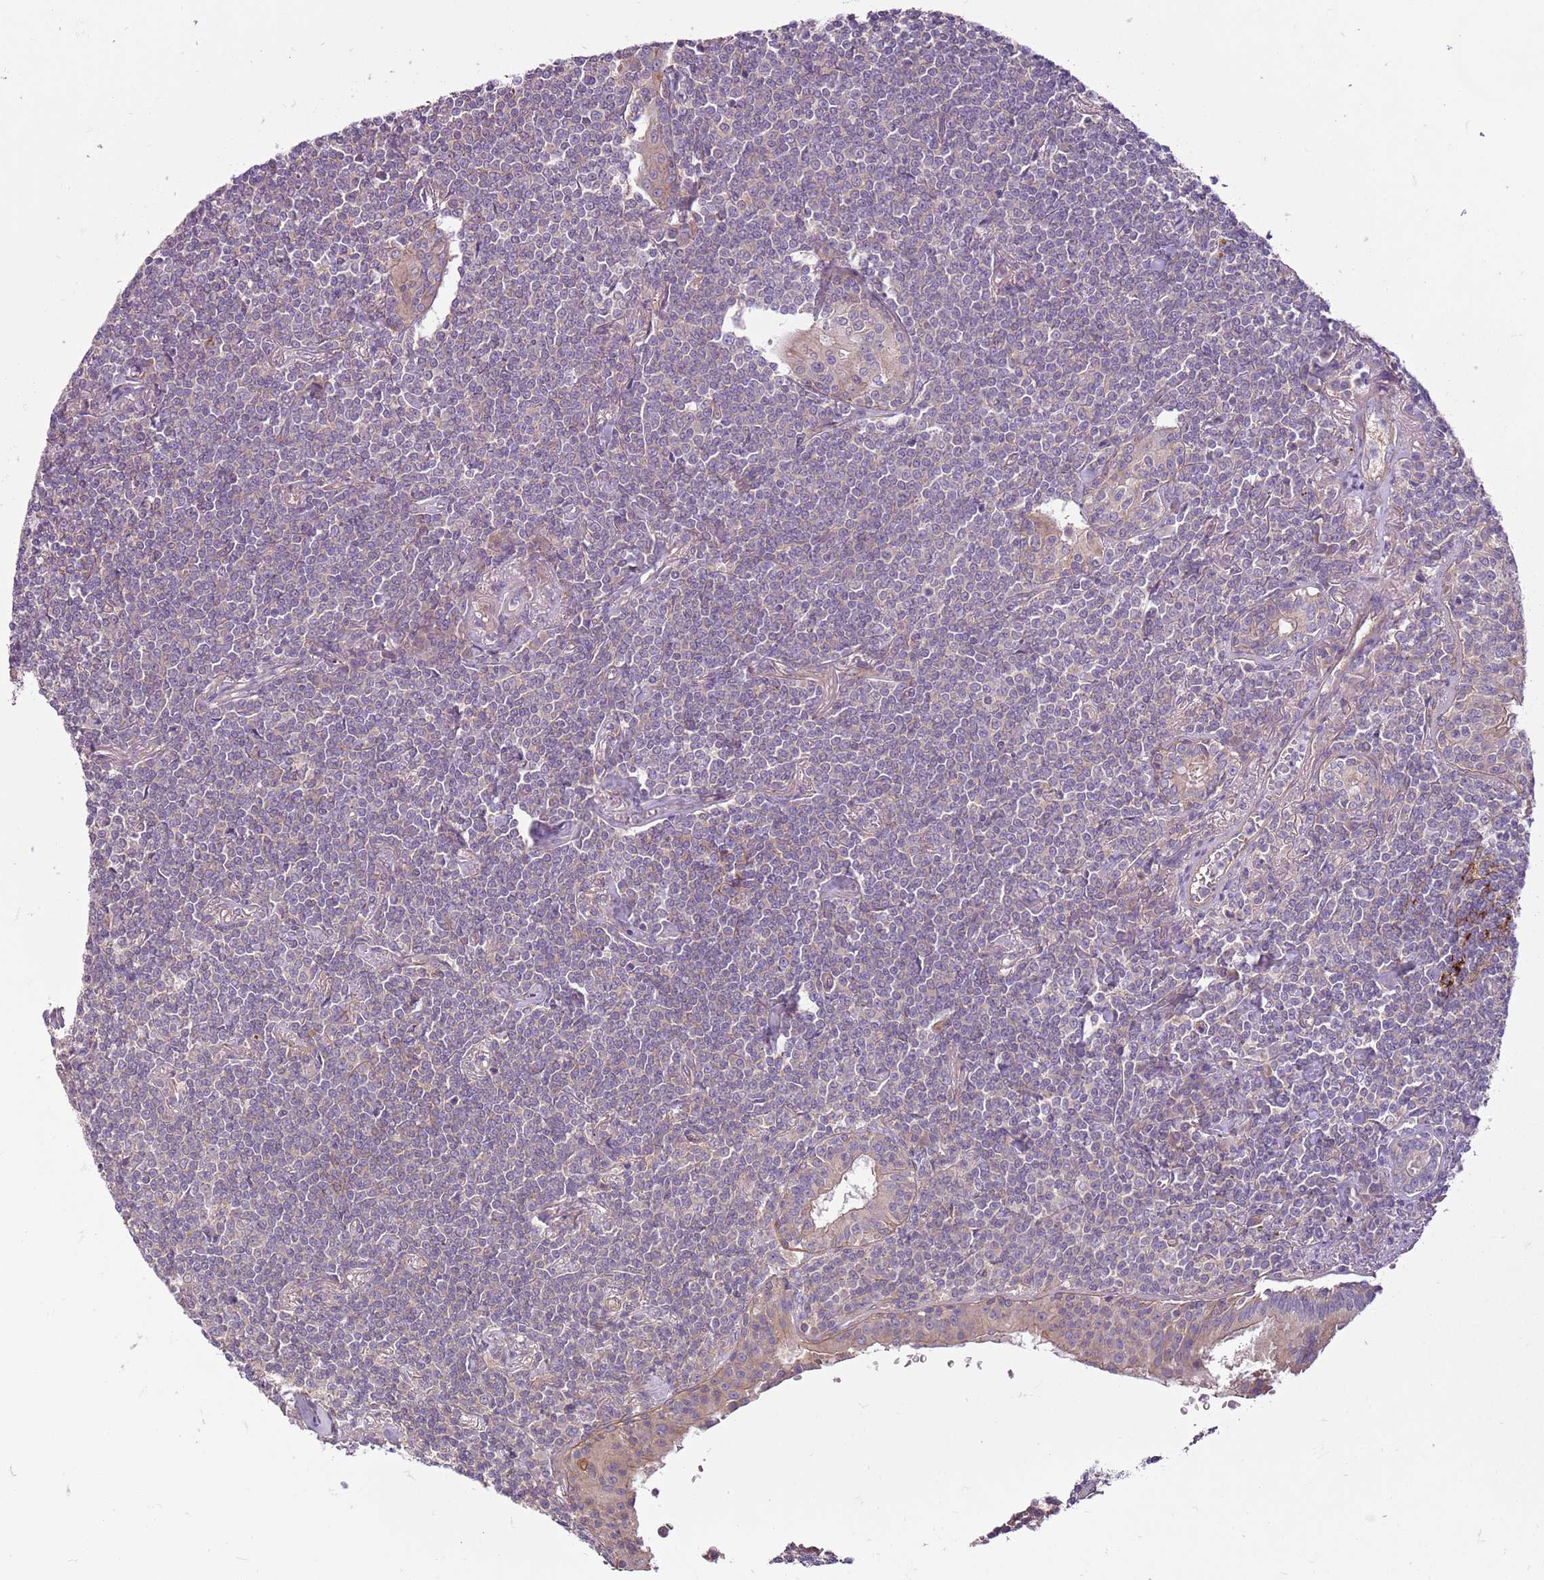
{"staining": {"intensity": "negative", "quantity": "none", "location": "none"}, "tissue": "lymphoma", "cell_type": "Tumor cells", "image_type": "cancer", "snomed": [{"axis": "morphology", "description": "Malignant lymphoma, non-Hodgkin's type, Low grade"}, {"axis": "topography", "description": "Lung"}], "caption": "Protein analysis of lymphoma demonstrates no significant expression in tumor cells. The staining was performed using DAB to visualize the protein expression in brown, while the nuclei were stained in blue with hematoxylin (Magnification: 20x).", "gene": "GNL1", "patient": {"sex": "female", "age": 71}}